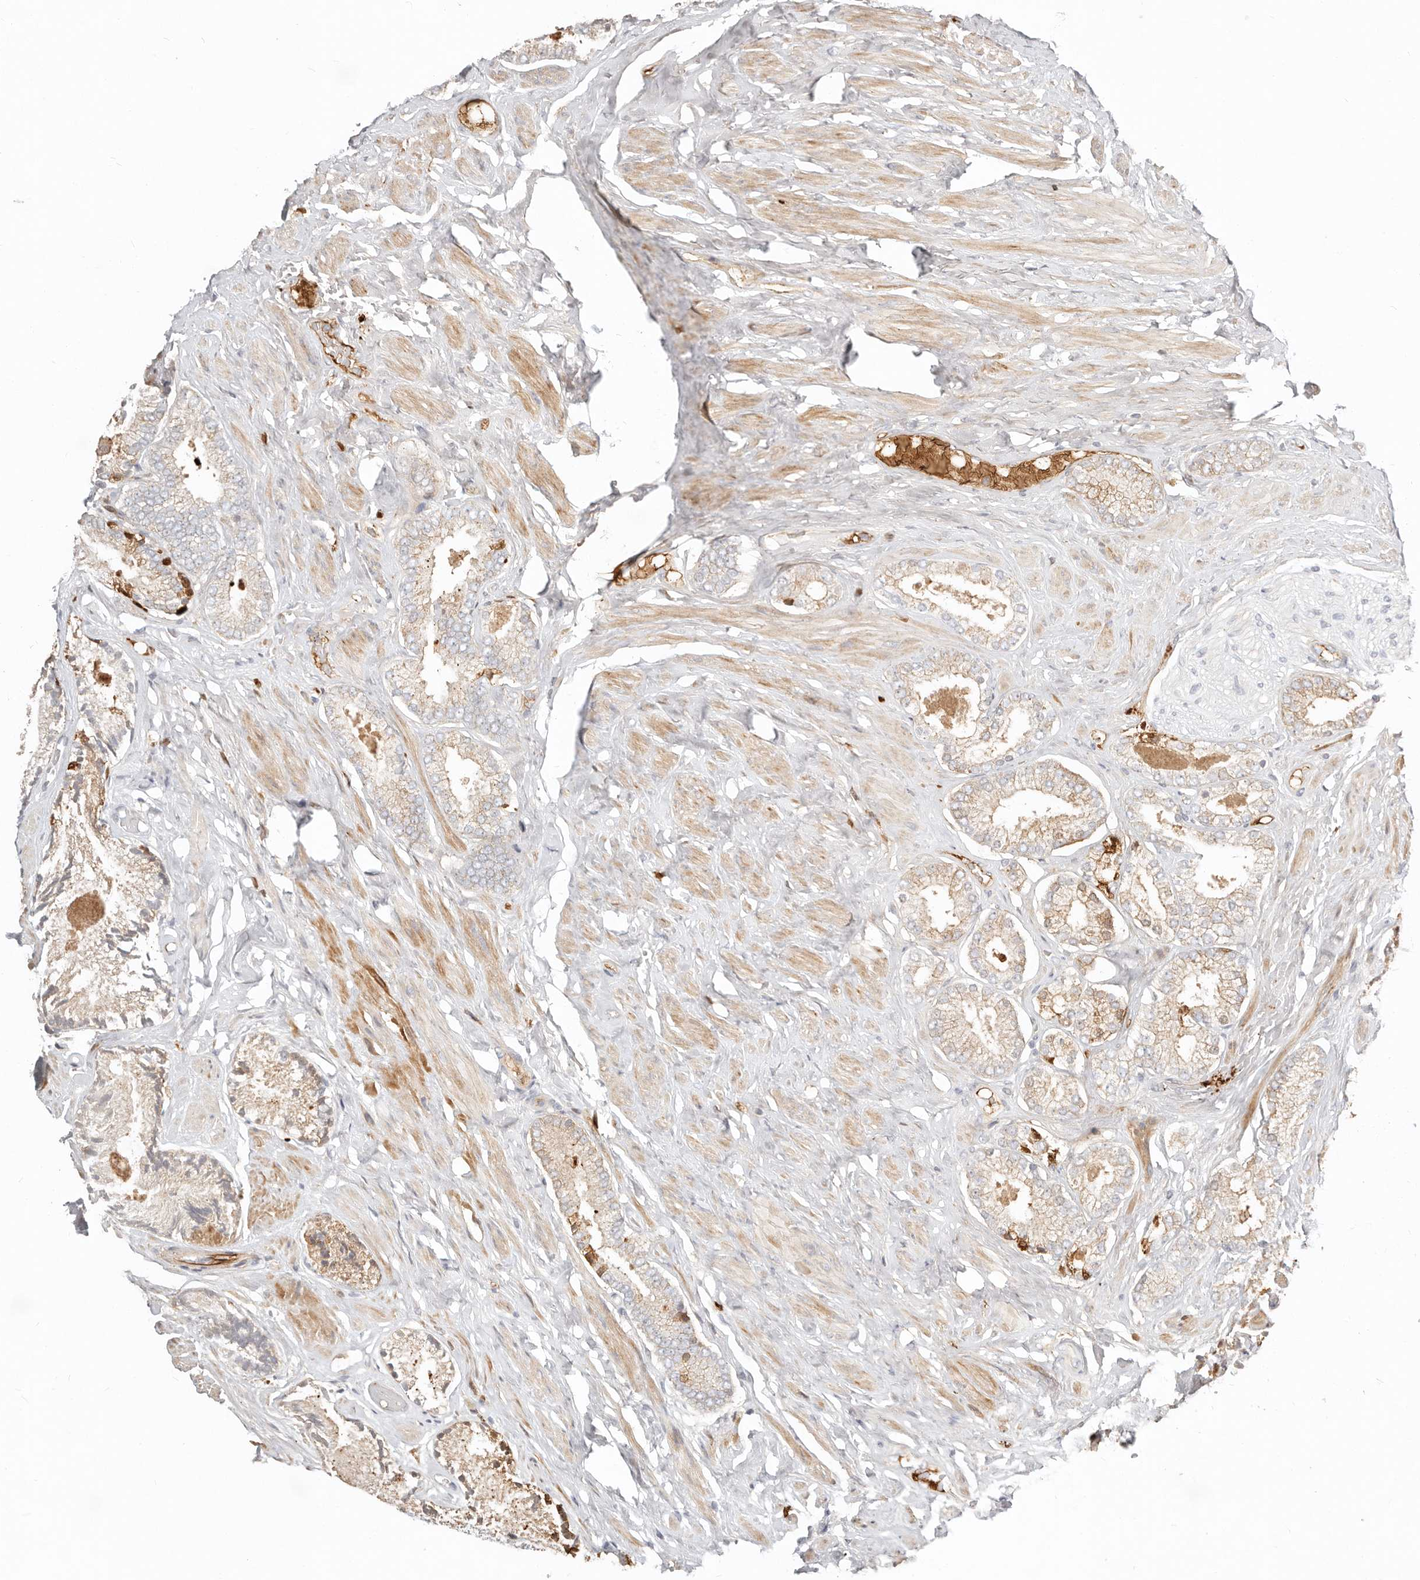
{"staining": {"intensity": "weak", "quantity": "25%-75%", "location": "cytoplasmic/membranous"}, "tissue": "prostate cancer", "cell_type": "Tumor cells", "image_type": "cancer", "snomed": [{"axis": "morphology", "description": "Adenocarcinoma, Low grade"}, {"axis": "topography", "description": "Prostate"}], "caption": "This micrograph displays IHC staining of prostate low-grade adenocarcinoma, with low weak cytoplasmic/membranous expression in approximately 25%-75% of tumor cells.", "gene": "MTFR2", "patient": {"sex": "male", "age": 71}}